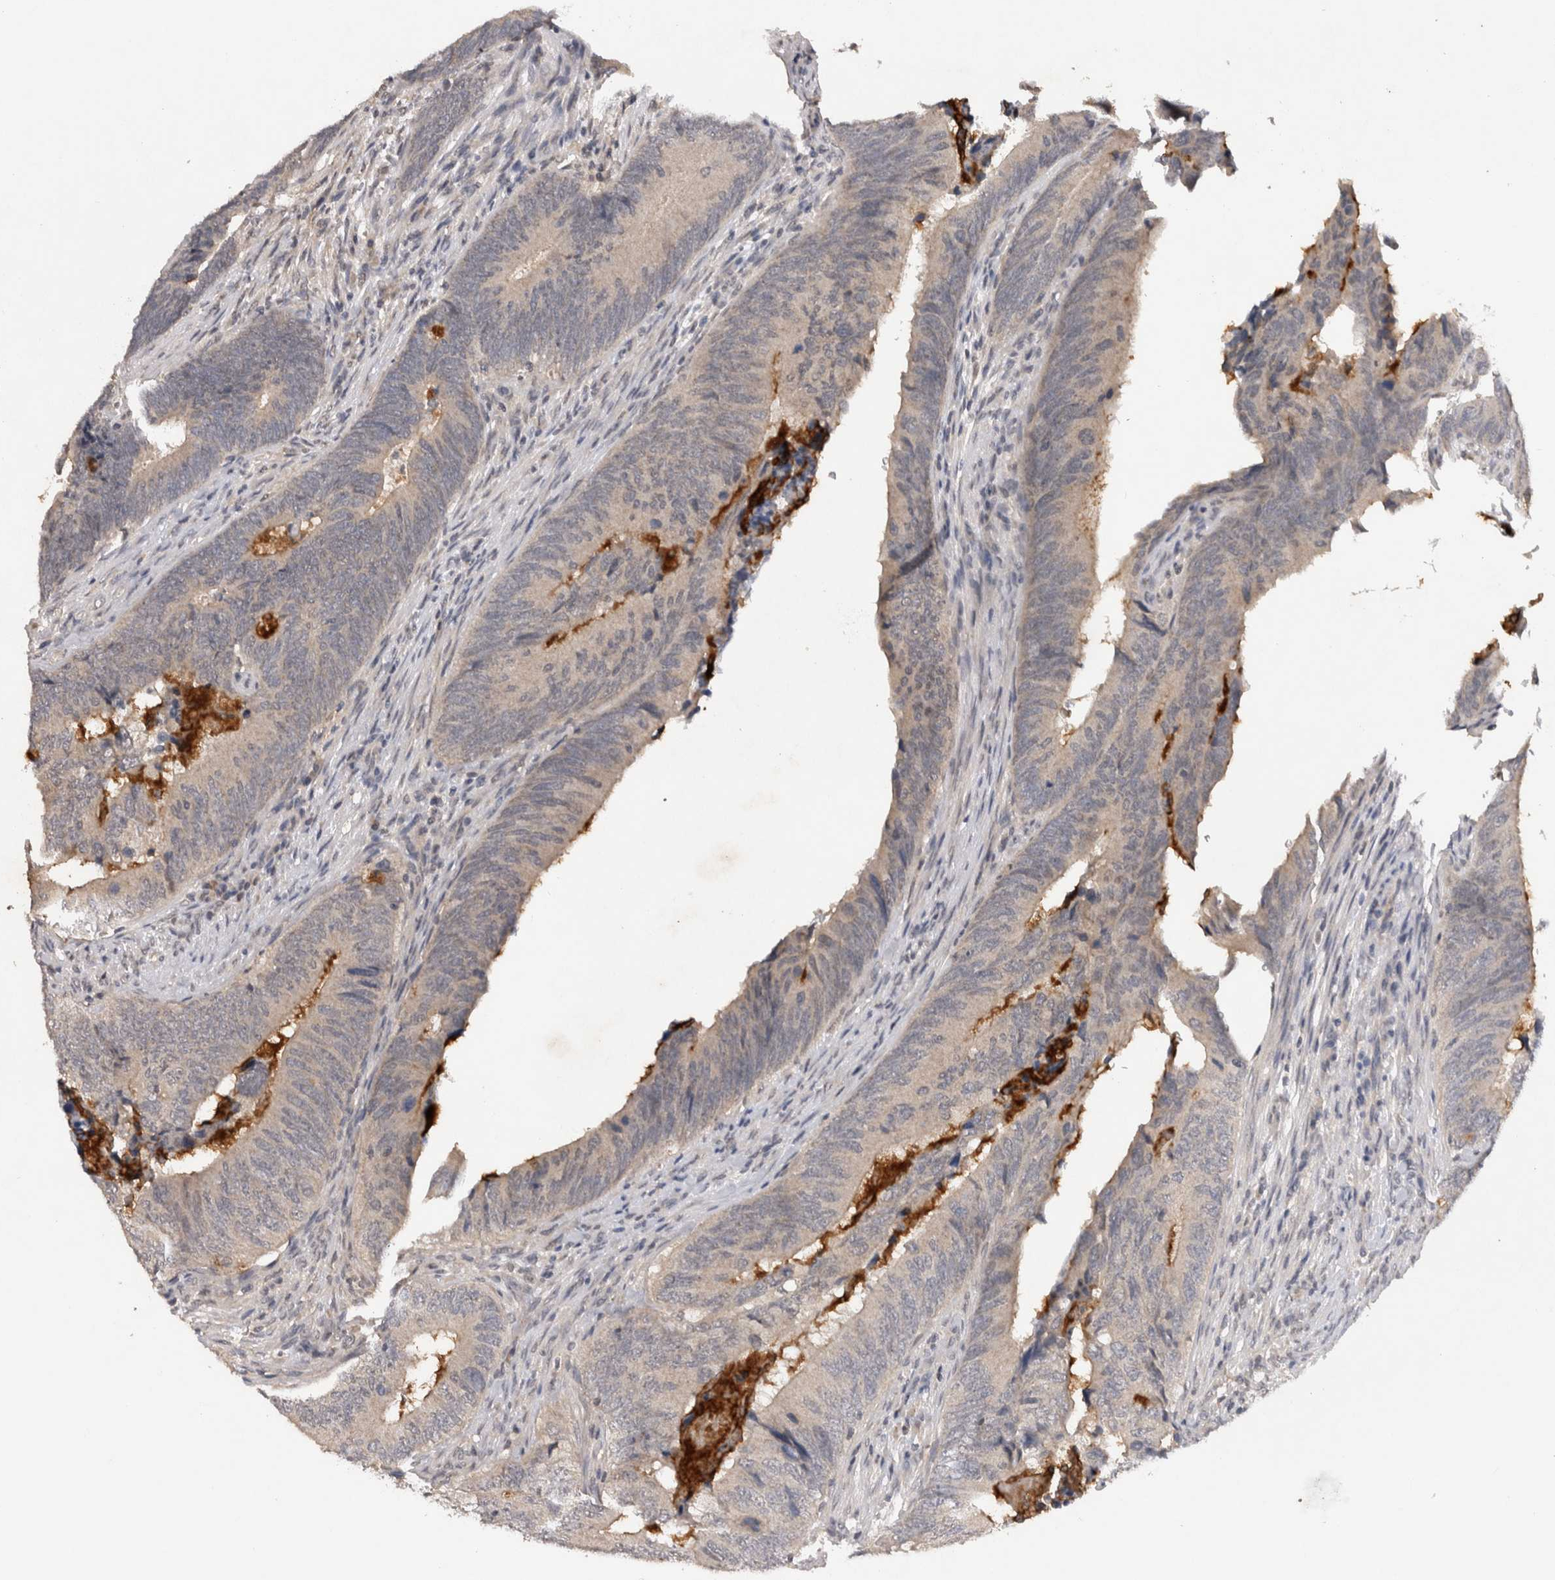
{"staining": {"intensity": "moderate", "quantity": "<25%", "location": "cytoplasmic/membranous"}, "tissue": "colorectal cancer", "cell_type": "Tumor cells", "image_type": "cancer", "snomed": [{"axis": "morphology", "description": "Normal tissue, NOS"}, {"axis": "morphology", "description": "Adenocarcinoma, NOS"}, {"axis": "topography", "description": "Colon"}], "caption": "Immunohistochemical staining of human colorectal cancer displays low levels of moderate cytoplasmic/membranous positivity in approximately <25% of tumor cells.", "gene": "RASSF3", "patient": {"sex": "male", "age": 56}}